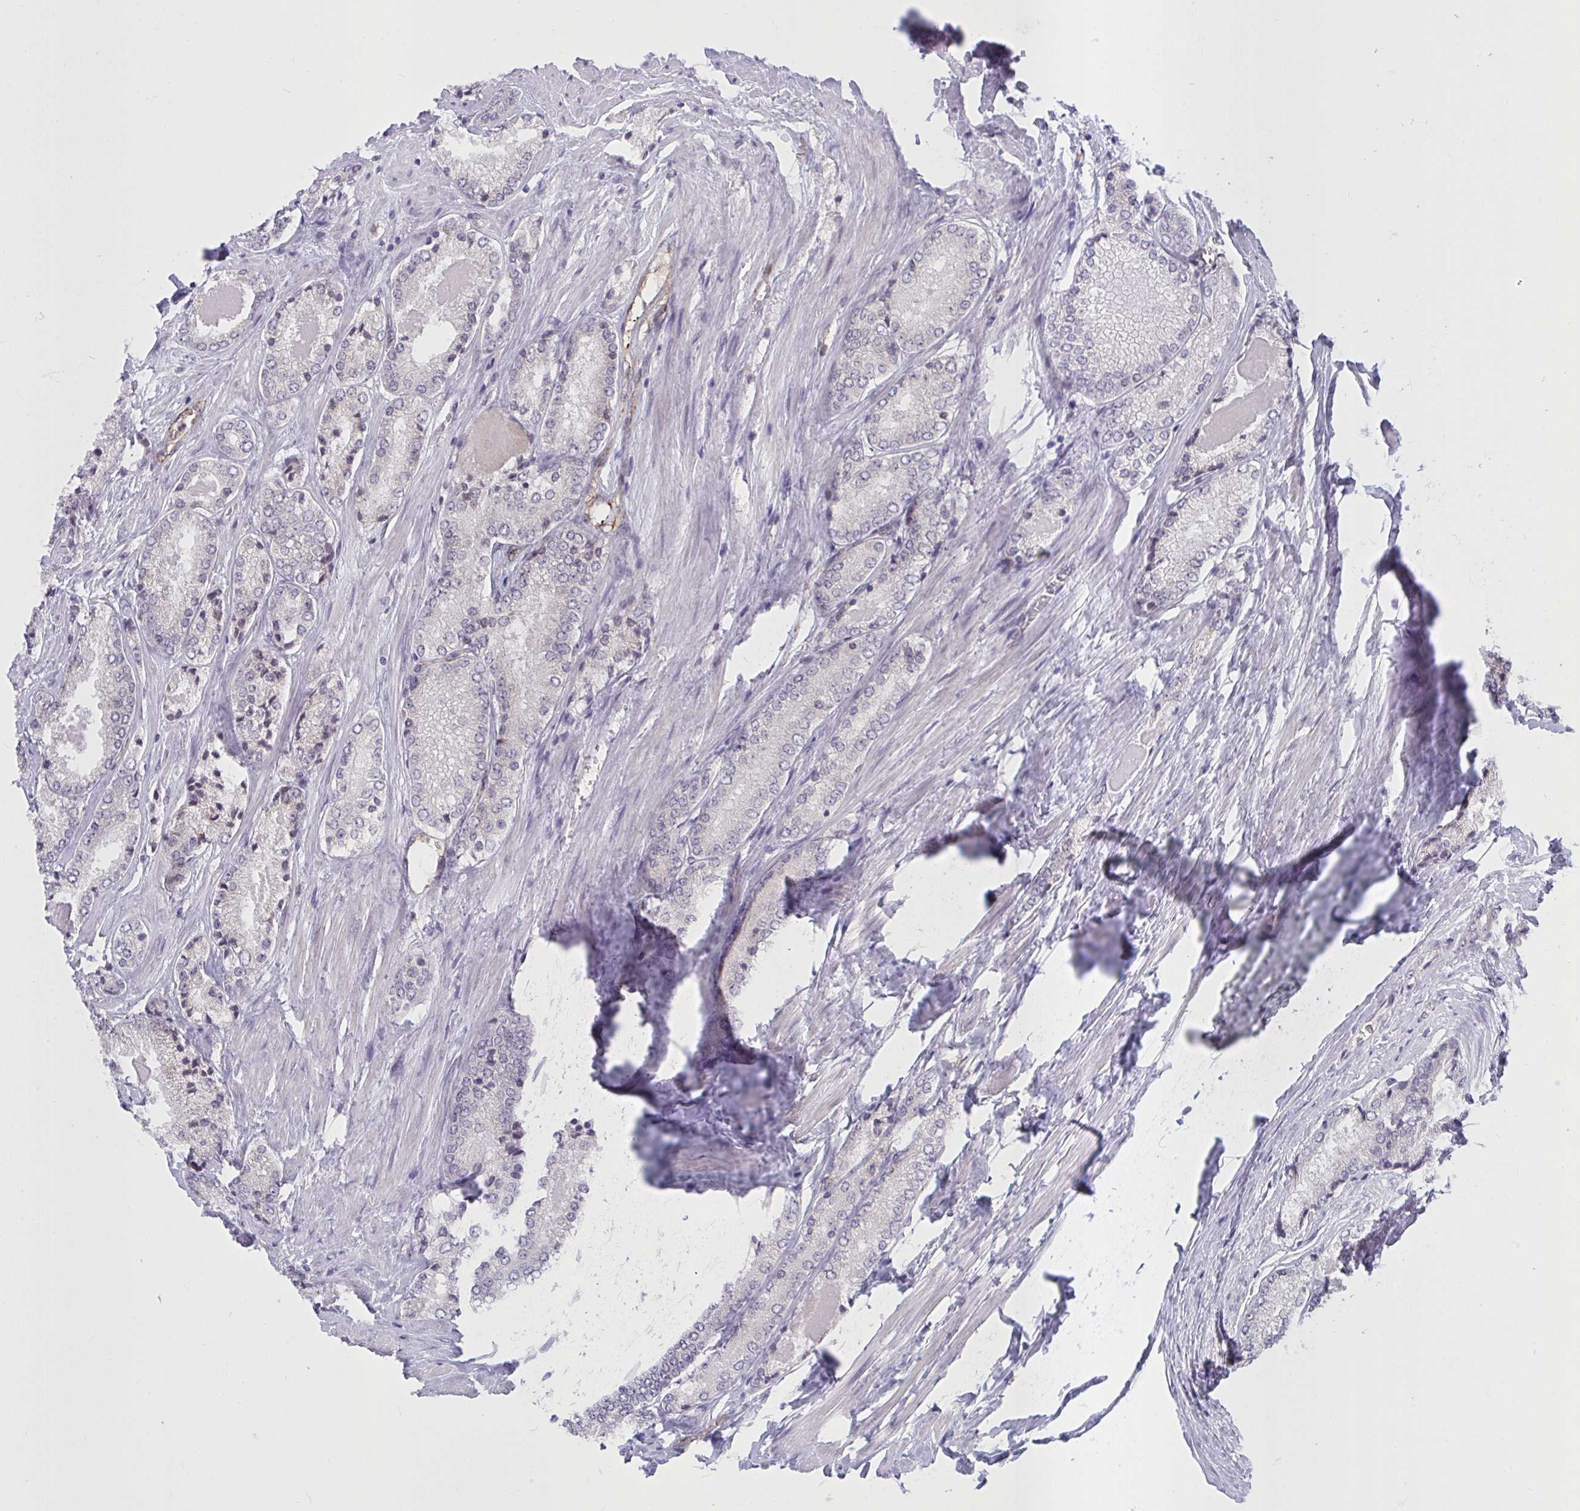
{"staining": {"intensity": "negative", "quantity": "none", "location": "none"}, "tissue": "prostate cancer", "cell_type": "Tumor cells", "image_type": "cancer", "snomed": [{"axis": "morphology", "description": "Adenocarcinoma, NOS"}, {"axis": "morphology", "description": "Adenocarcinoma, Low grade"}, {"axis": "topography", "description": "Prostate"}], "caption": "An image of human prostate cancer is negative for staining in tumor cells. Brightfield microscopy of immunohistochemistry stained with DAB (brown) and hematoxylin (blue), captured at high magnification.", "gene": "SEMA6B", "patient": {"sex": "male", "age": 68}}